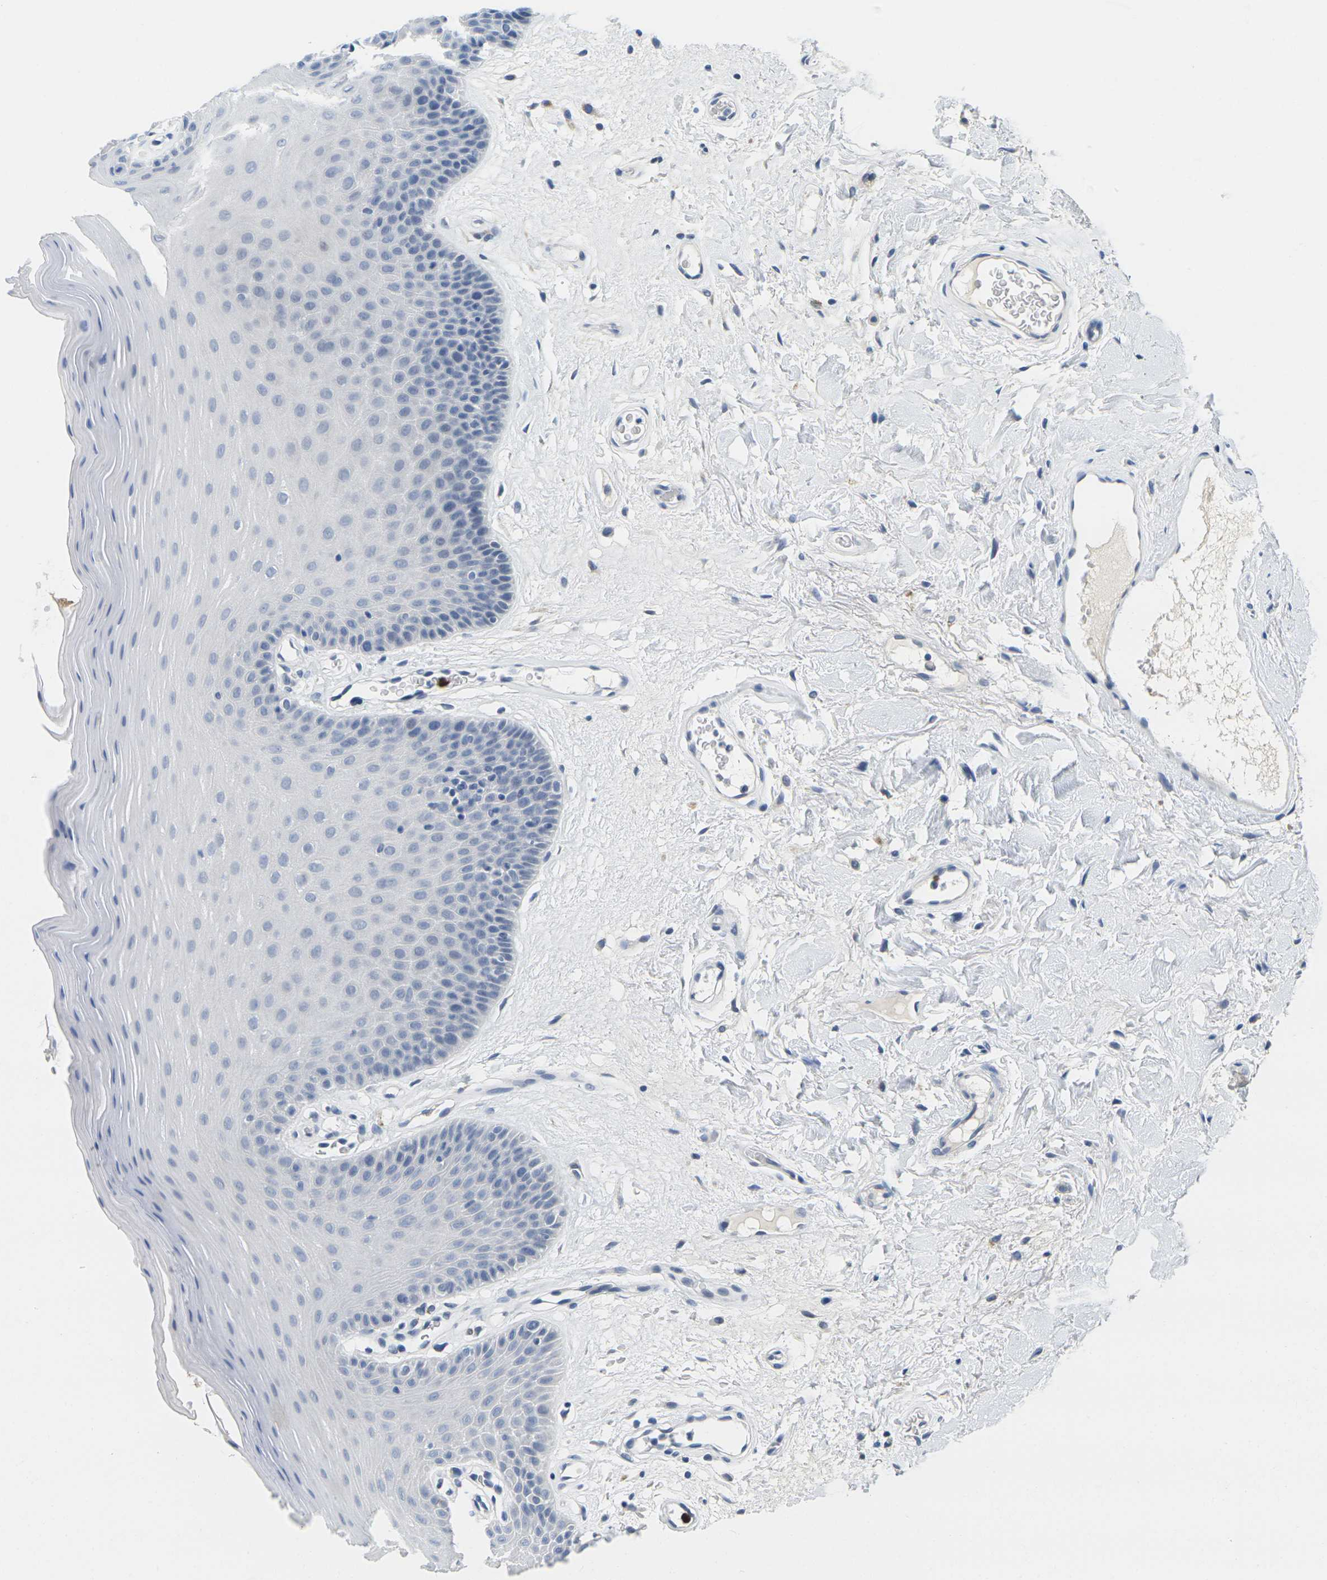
{"staining": {"intensity": "negative", "quantity": "none", "location": "none"}, "tissue": "oral mucosa", "cell_type": "Squamous epithelial cells", "image_type": "normal", "snomed": [{"axis": "morphology", "description": "Normal tissue, NOS"}, {"axis": "morphology", "description": "Squamous cell carcinoma, NOS"}, {"axis": "topography", "description": "Skeletal muscle"}, {"axis": "topography", "description": "Adipose tissue"}, {"axis": "topography", "description": "Vascular tissue"}, {"axis": "topography", "description": "Oral tissue"}, {"axis": "topography", "description": "Peripheral nerve tissue"}, {"axis": "topography", "description": "Head-Neck"}], "caption": "Immunohistochemistry of normal human oral mucosa reveals no expression in squamous epithelial cells.", "gene": "GPR15", "patient": {"sex": "male", "age": 71}}